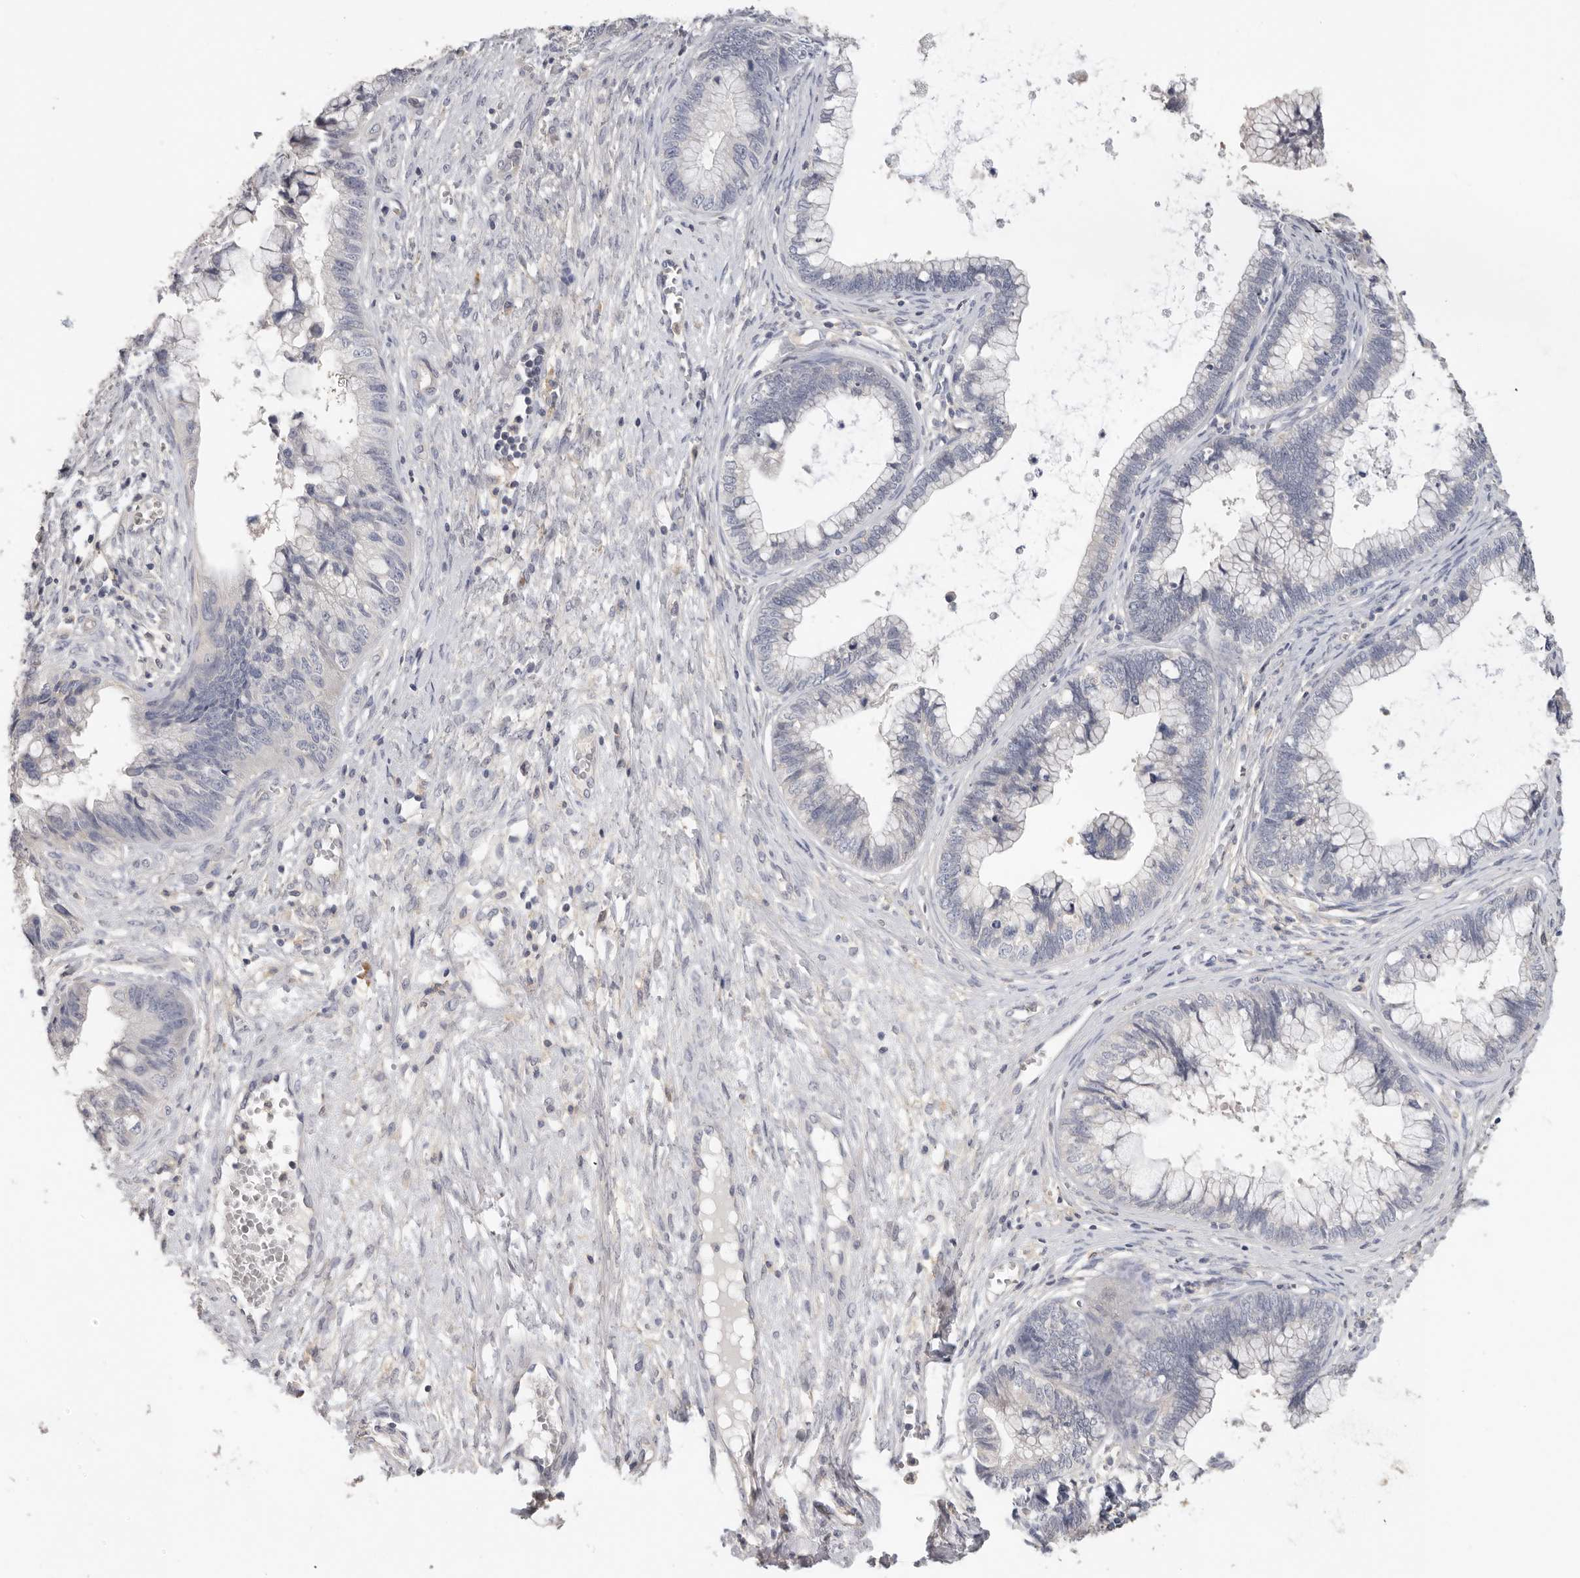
{"staining": {"intensity": "negative", "quantity": "none", "location": "none"}, "tissue": "cervical cancer", "cell_type": "Tumor cells", "image_type": "cancer", "snomed": [{"axis": "morphology", "description": "Adenocarcinoma, NOS"}, {"axis": "topography", "description": "Cervix"}], "caption": "Cervical adenocarcinoma stained for a protein using IHC shows no staining tumor cells.", "gene": "WDTC1", "patient": {"sex": "female", "age": 44}}